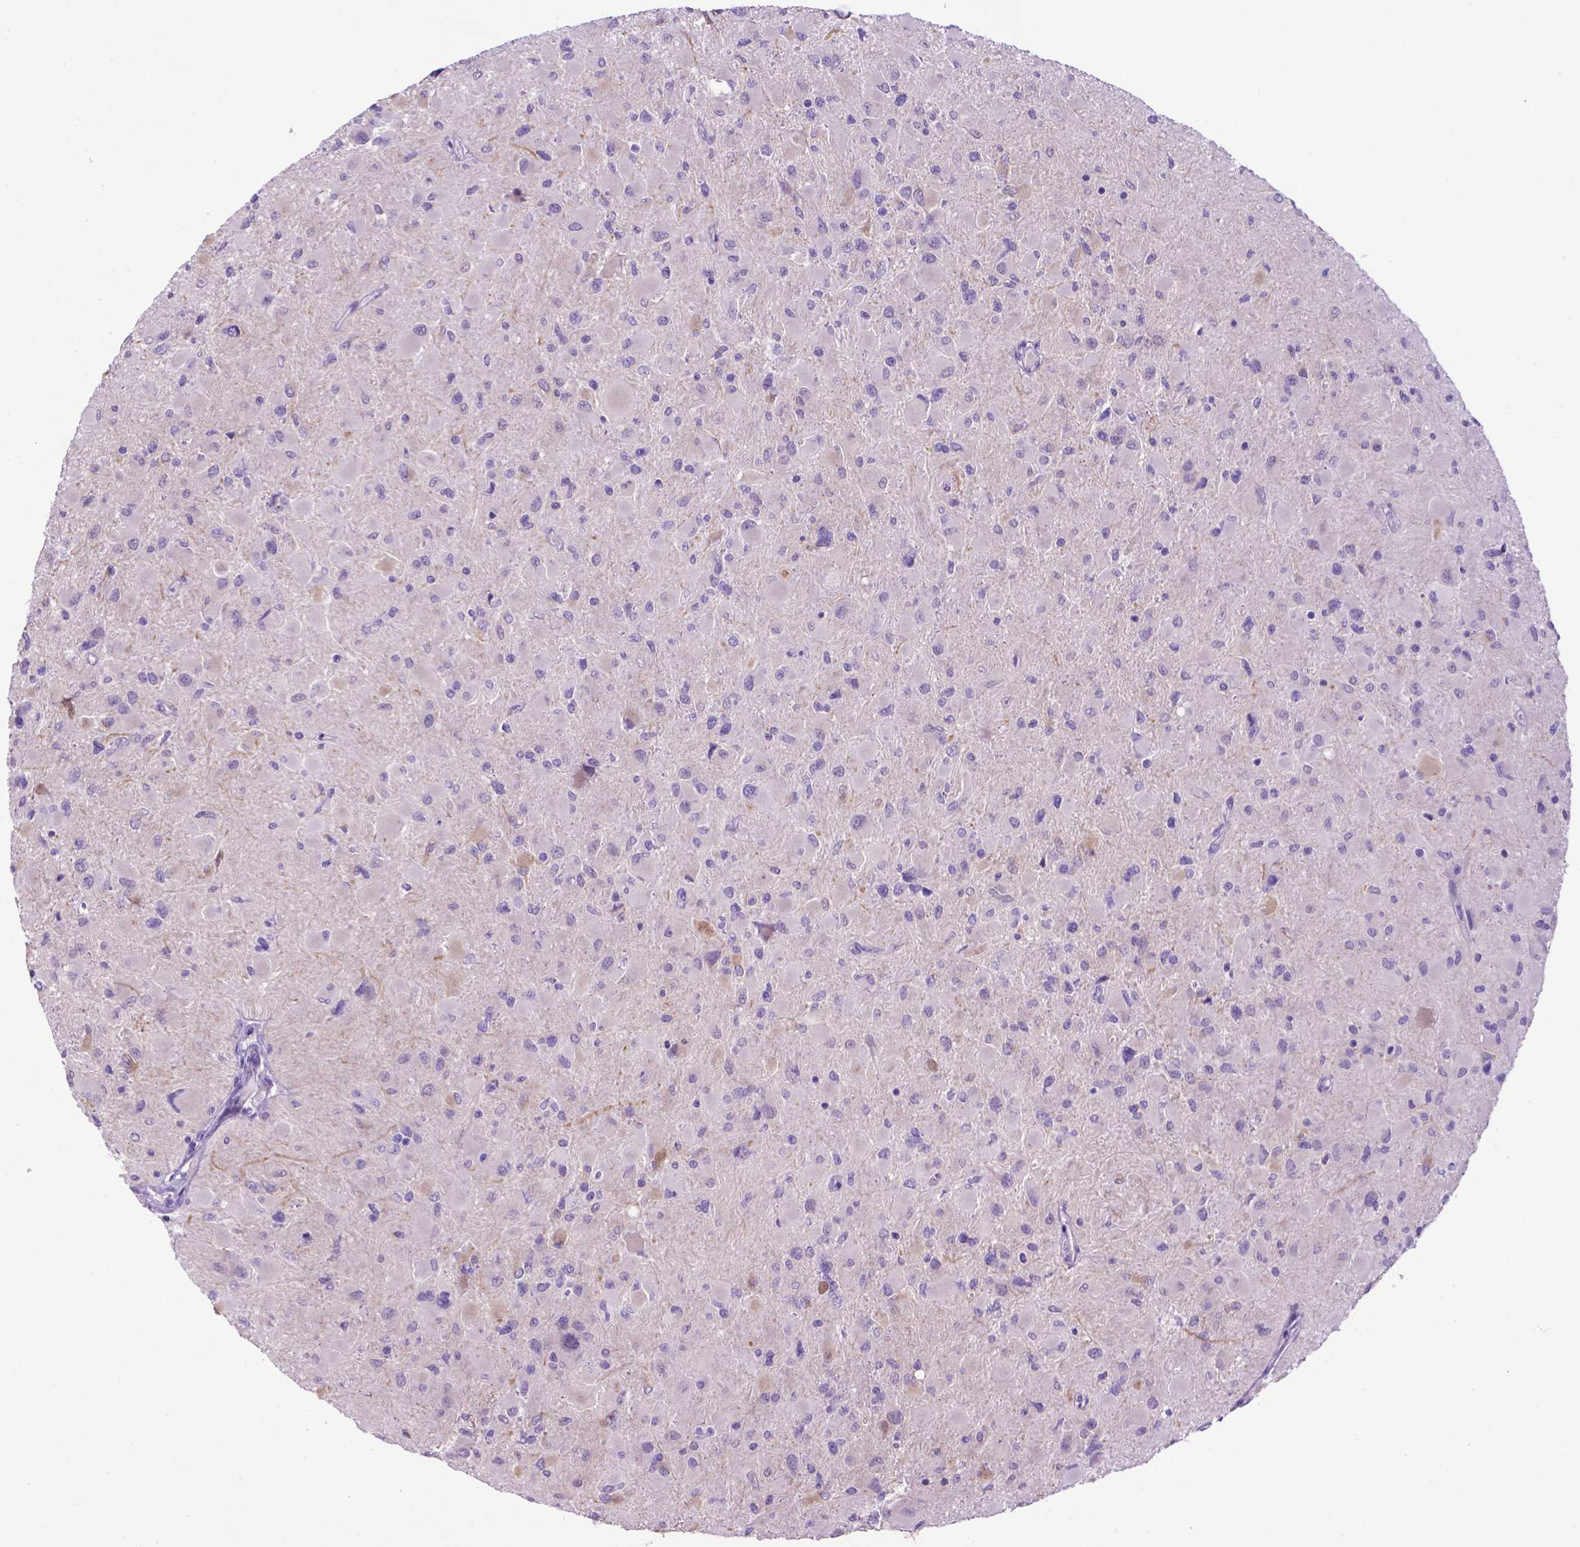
{"staining": {"intensity": "negative", "quantity": "none", "location": "none"}, "tissue": "glioma", "cell_type": "Tumor cells", "image_type": "cancer", "snomed": [{"axis": "morphology", "description": "Glioma, malignant, High grade"}, {"axis": "topography", "description": "Cerebral cortex"}], "caption": "DAB immunohistochemical staining of human glioma demonstrates no significant positivity in tumor cells.", "gene": "ADRA2B", "patient": {"sex": "female", "age": 36}}